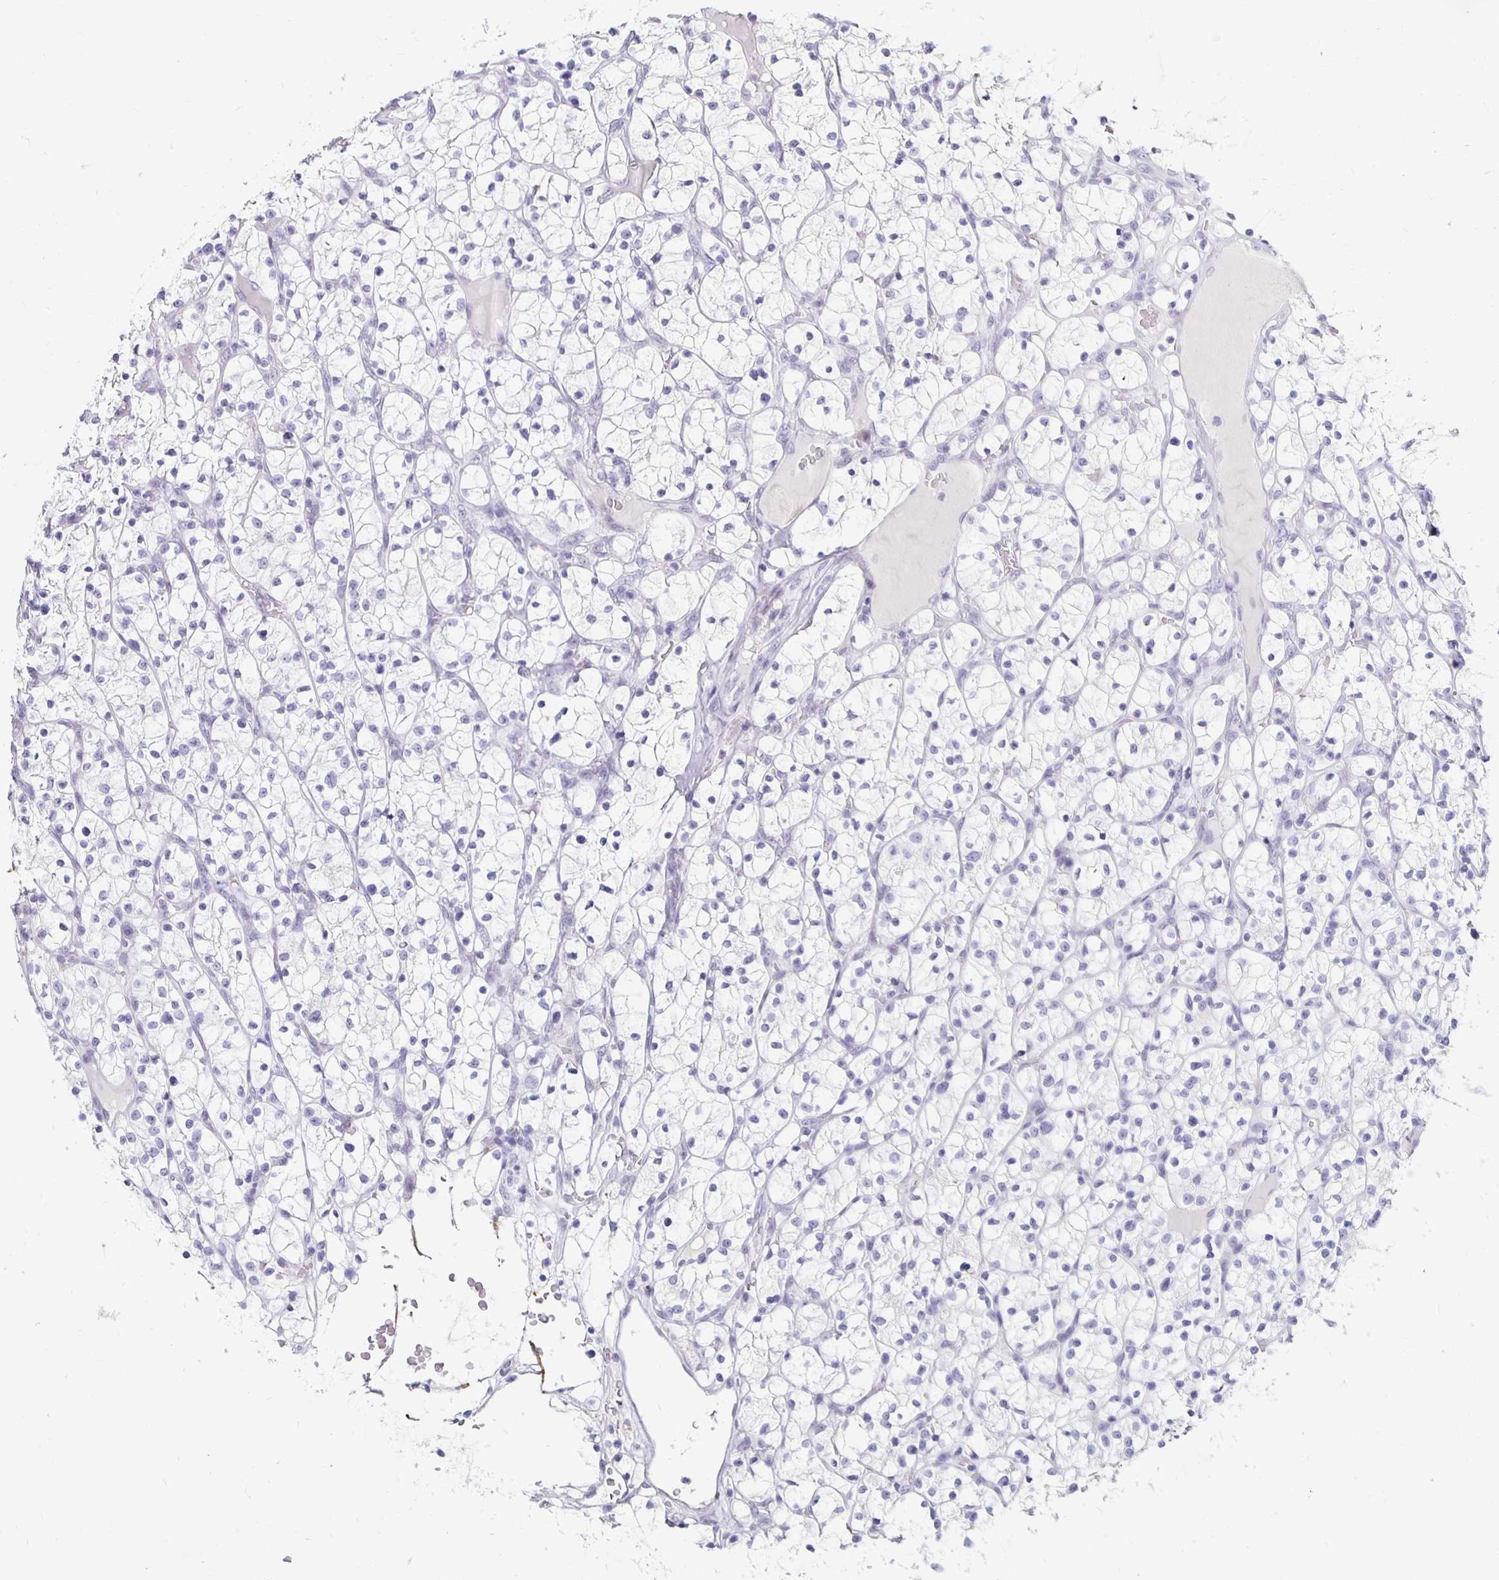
{"staining": {"intensity": "negative", "quantity": "none", "location": "none"}, "tissue": "renal cancer", "cell_type": "Tumor cells", "image_type": "cancer", "snomed": [{"axis": "morphology", "description": "Adenocarcinoma, NOS"}, {"axis": "topography", "description": "Kidney"}], "caption": "Immunohistochemistry (IHC) image of neoplastic tissue: human renal cancer stained with DAB reveals no significant protein staining in tumor cells.", "gene": "KCNQ2", "patient": {"sex": "female", "age": 64}}